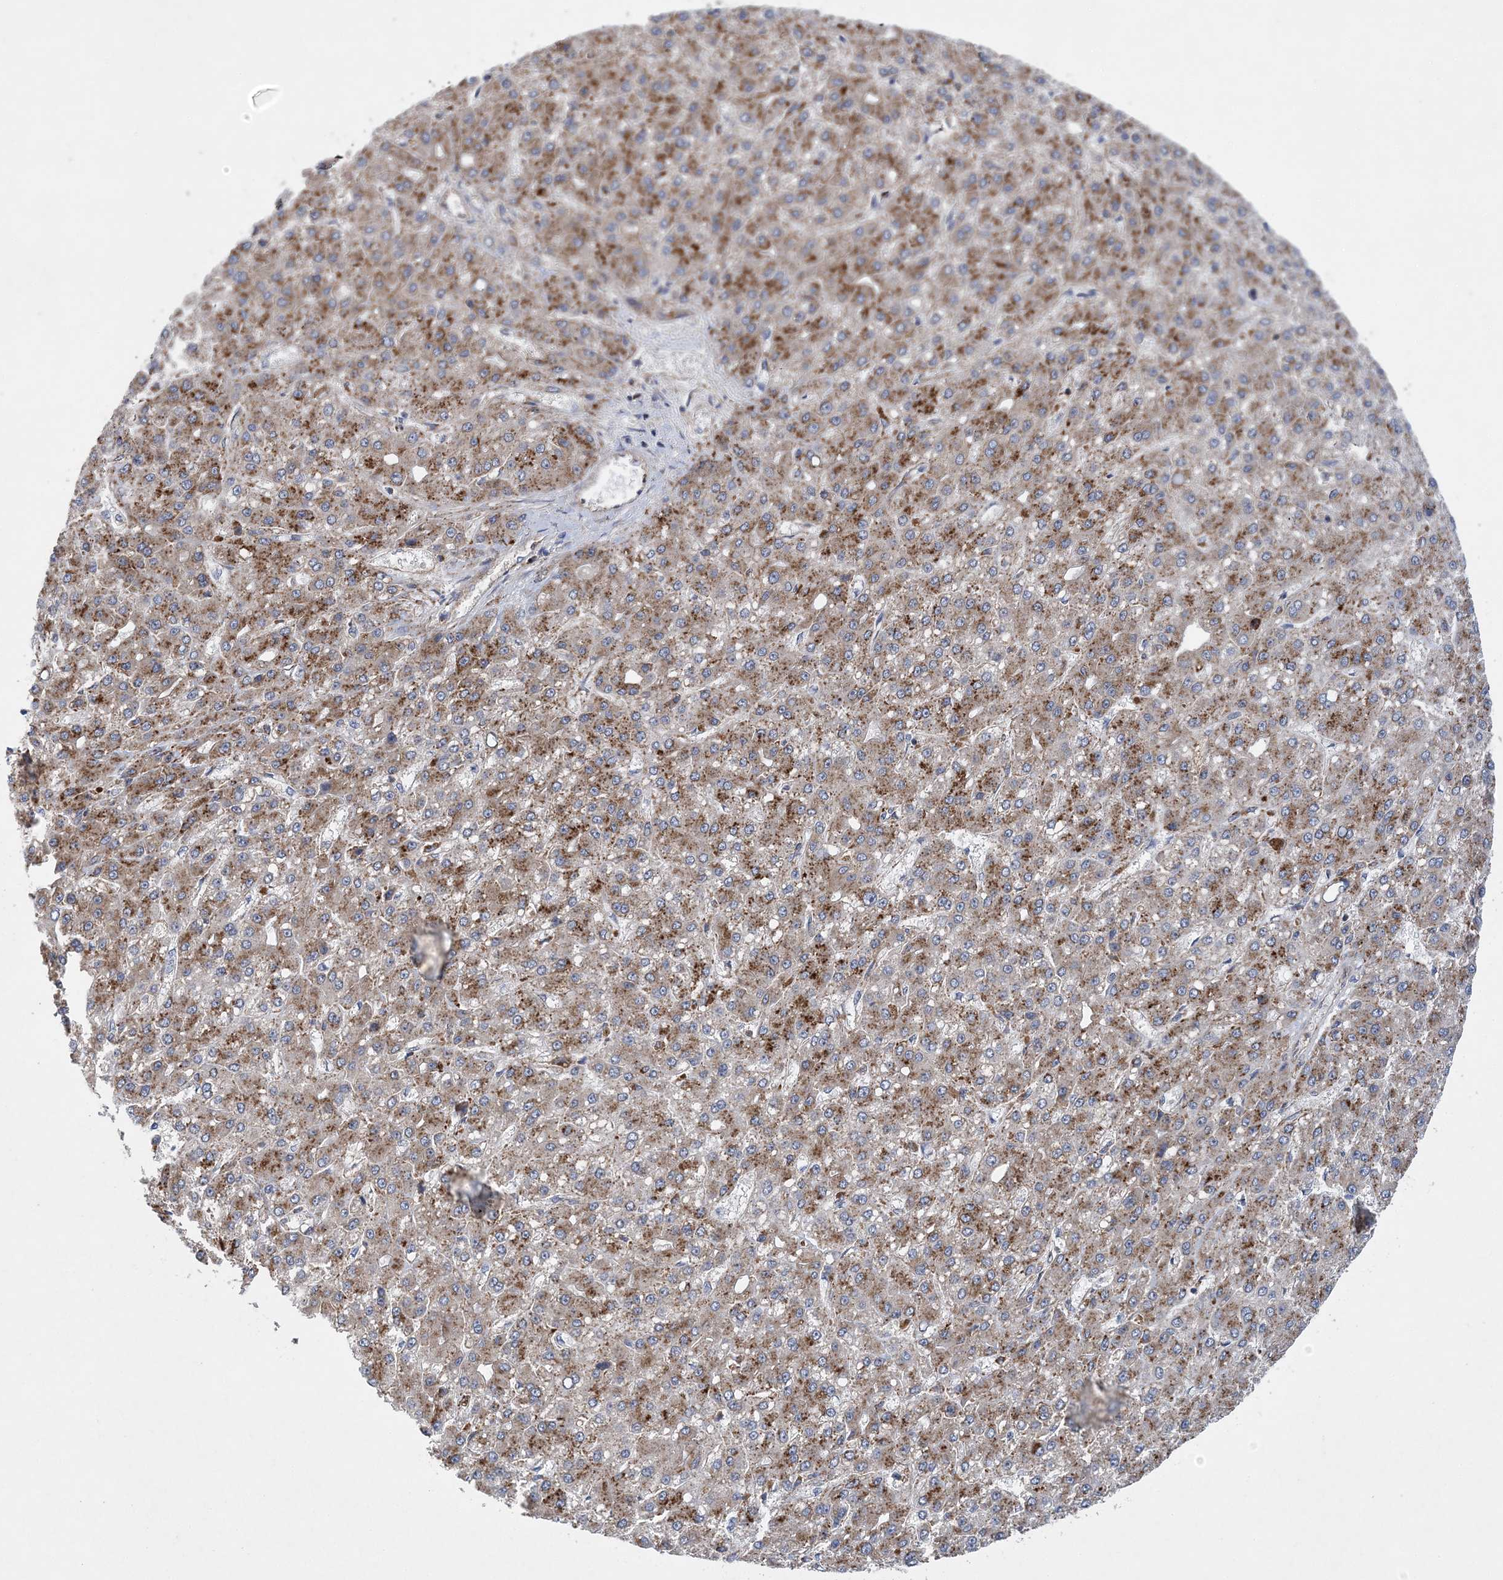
{"staining": {"intensity": "moderate", "quantity": ">75%", "location": "cytoplasmic/membranous"}, "tissue": "liver cancer", "cell_type": "Tumor cells", "image_type": "cancer", "snomed": [{"axis": "morphology", "description": "Carcinoma, Hepatocellular, NOS"}, {"axis": "topography", "description": "Liver"}], "caption": "Moderate cytoplasmic/membranous positivity is seen in about >75% of tumor cells in liver cancer. Using DAB (3,3'-diaminobenzidine) (brown) and hematoxylin (blue) stains, captured at high magnification using brightfield microscopy.", "gene": "PTTG1IP", "patient": {"sex": "male", "age": 67}}